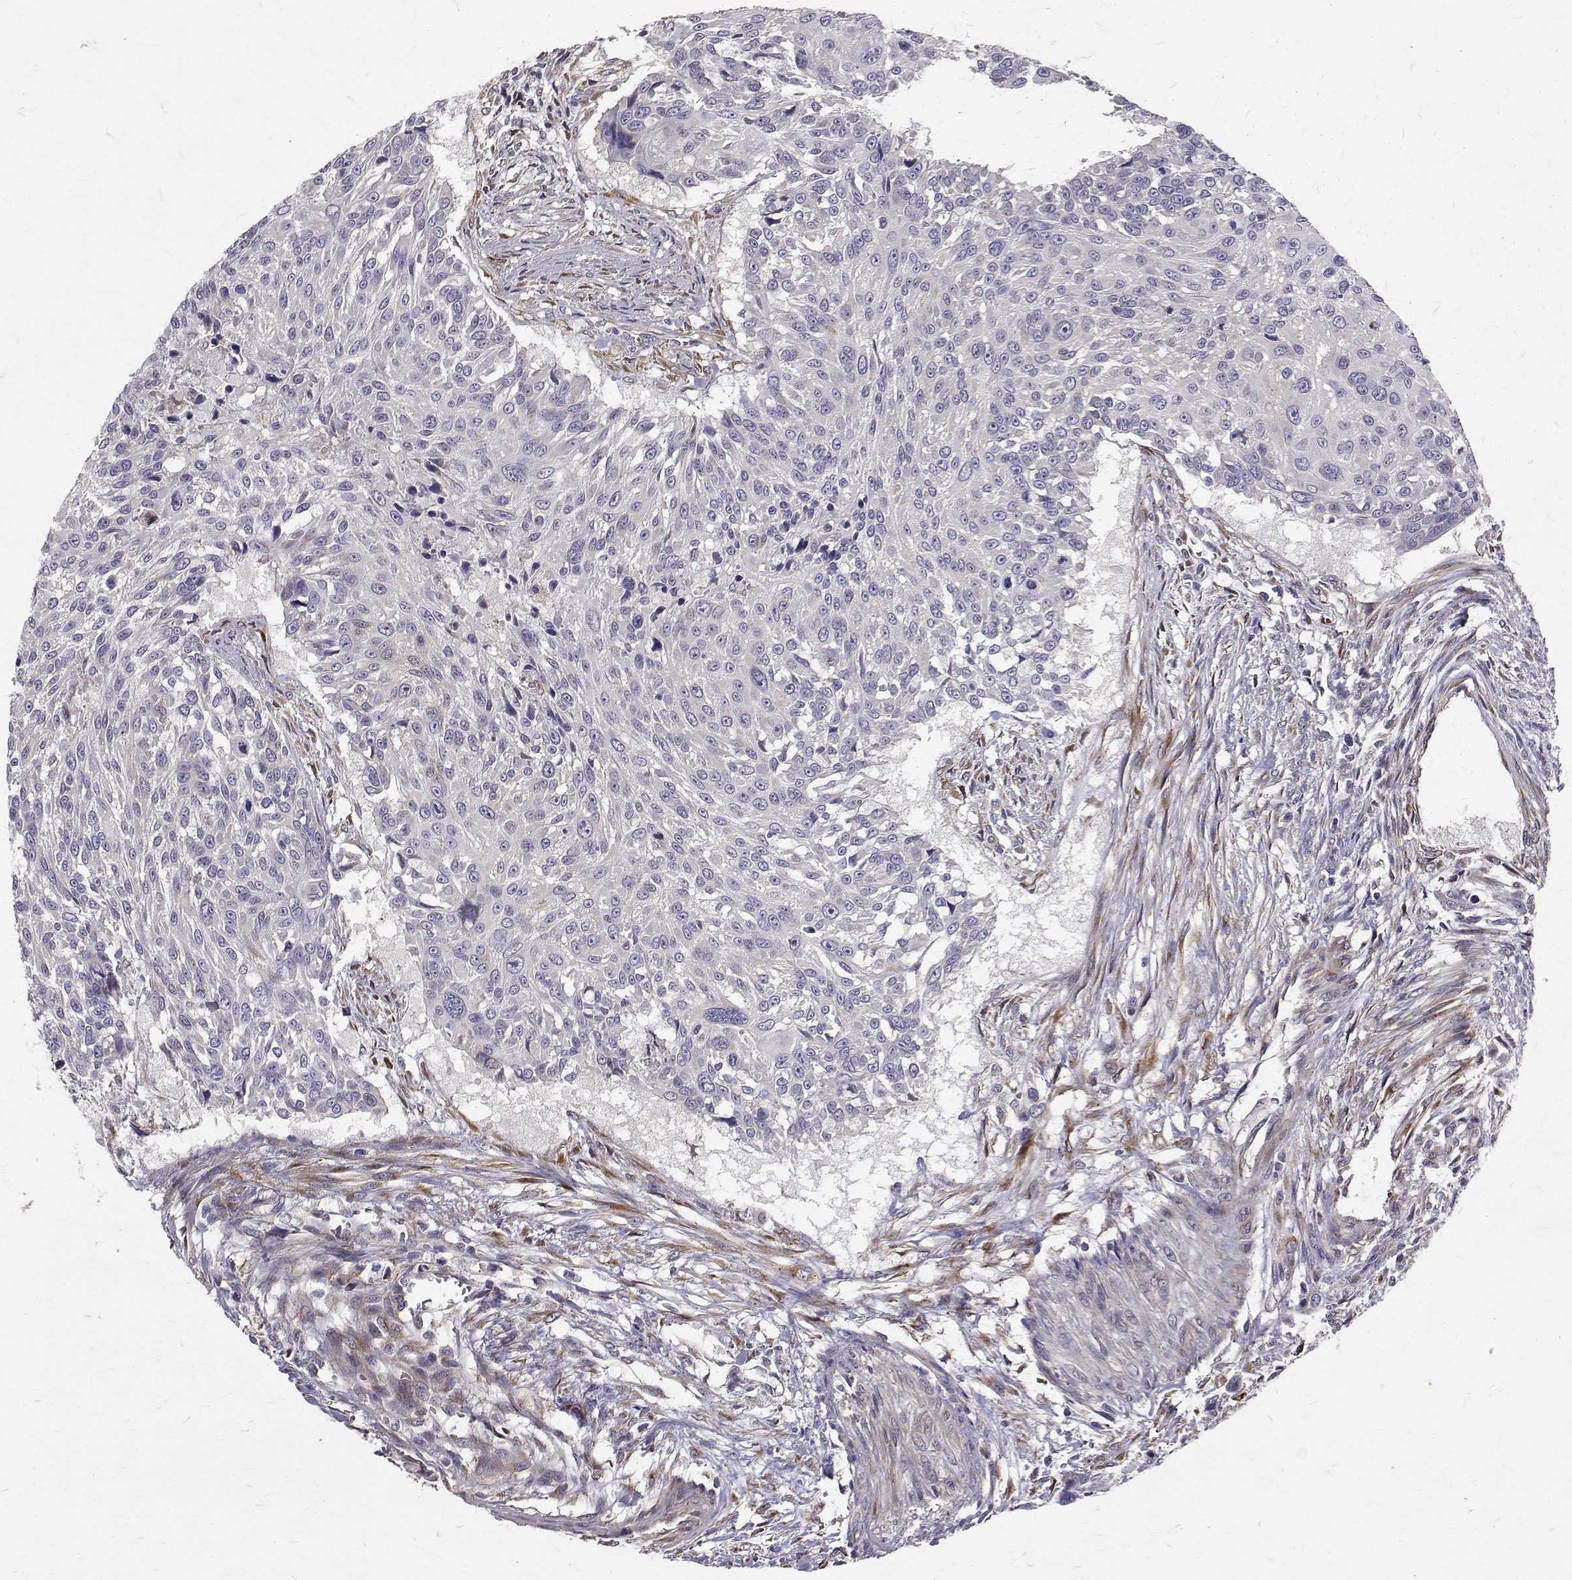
{"staining": {"intensity": "negative", "quantity": "none", "location": "none"}, "tissue": "urothelial cancer", "cell_type": "Tumor cells", "image_type": "cancer", "snomed": [{"axis": "morphology", "description": "Urothelial carcinoma, NOS"}, {"axis": "topography", "description": "Urinary bladder"}], "caption": "Image shows no significant protein expression in tumor cells of urothelial cancer.", "gene": "ARFGAP1", "patient": {"sex": "male", "age": 55}}